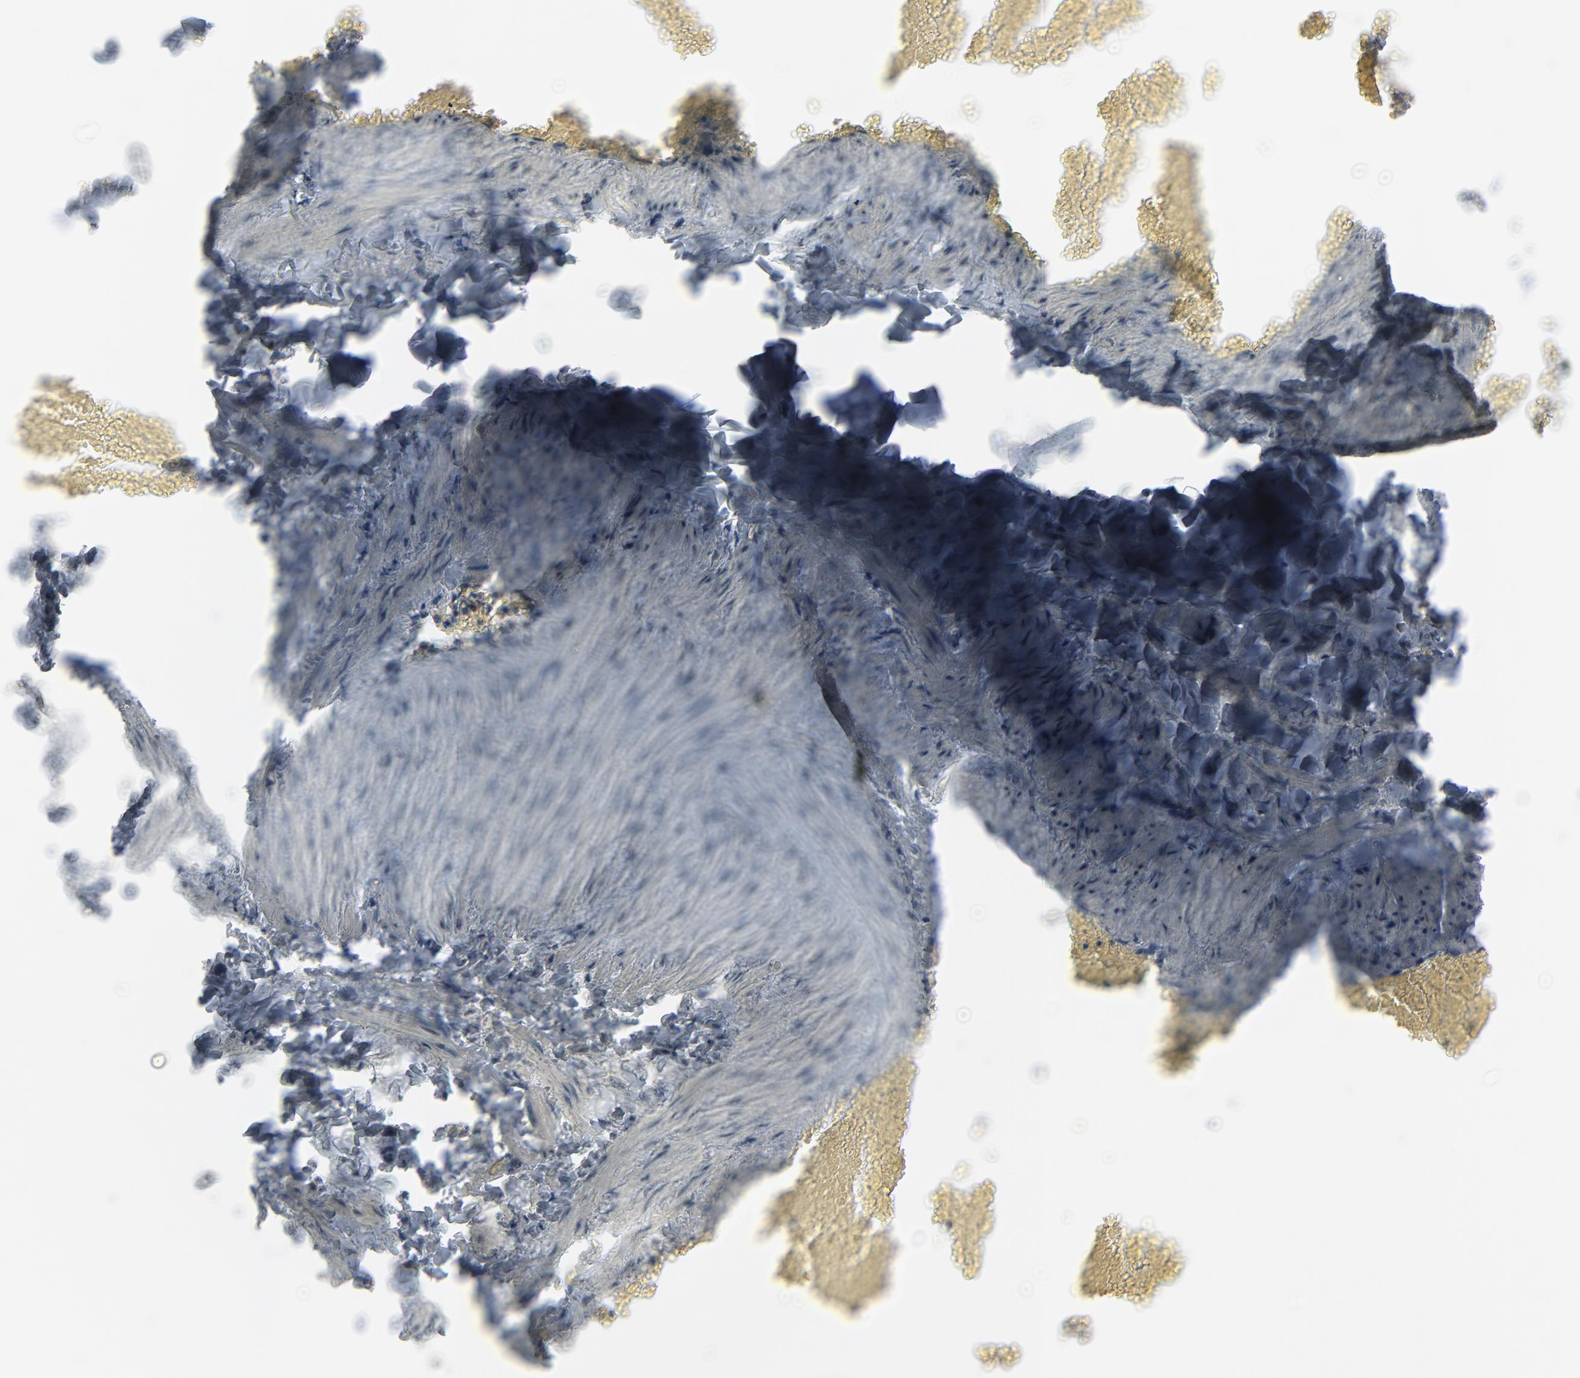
{"staining": {"intensity": "strong", "quantity": ">75%", "location": "cytoplasmic/membranous"}, "tissue": "adipose tissue", "cell_type": "Adipocytes", "image_type": "normal", "snomed": [{"axis": "morphology", "description": "Normal tissue, NOS"}, {"axis": "topography", "description": "Vascular tissue"}], "caption": "Adipocytes reveal high levels of strong cytoplasmic/membranous positivity in about >75% of cells in normal human adipose tissue. (Stains: DAB (3,3'-diaminobenzidine) in brown, nuclei in blue, Microscopy: brightfield microscopy at high magnification).", "gene": "SAGE1", "patient": {"sex": "male", "age": 41}}